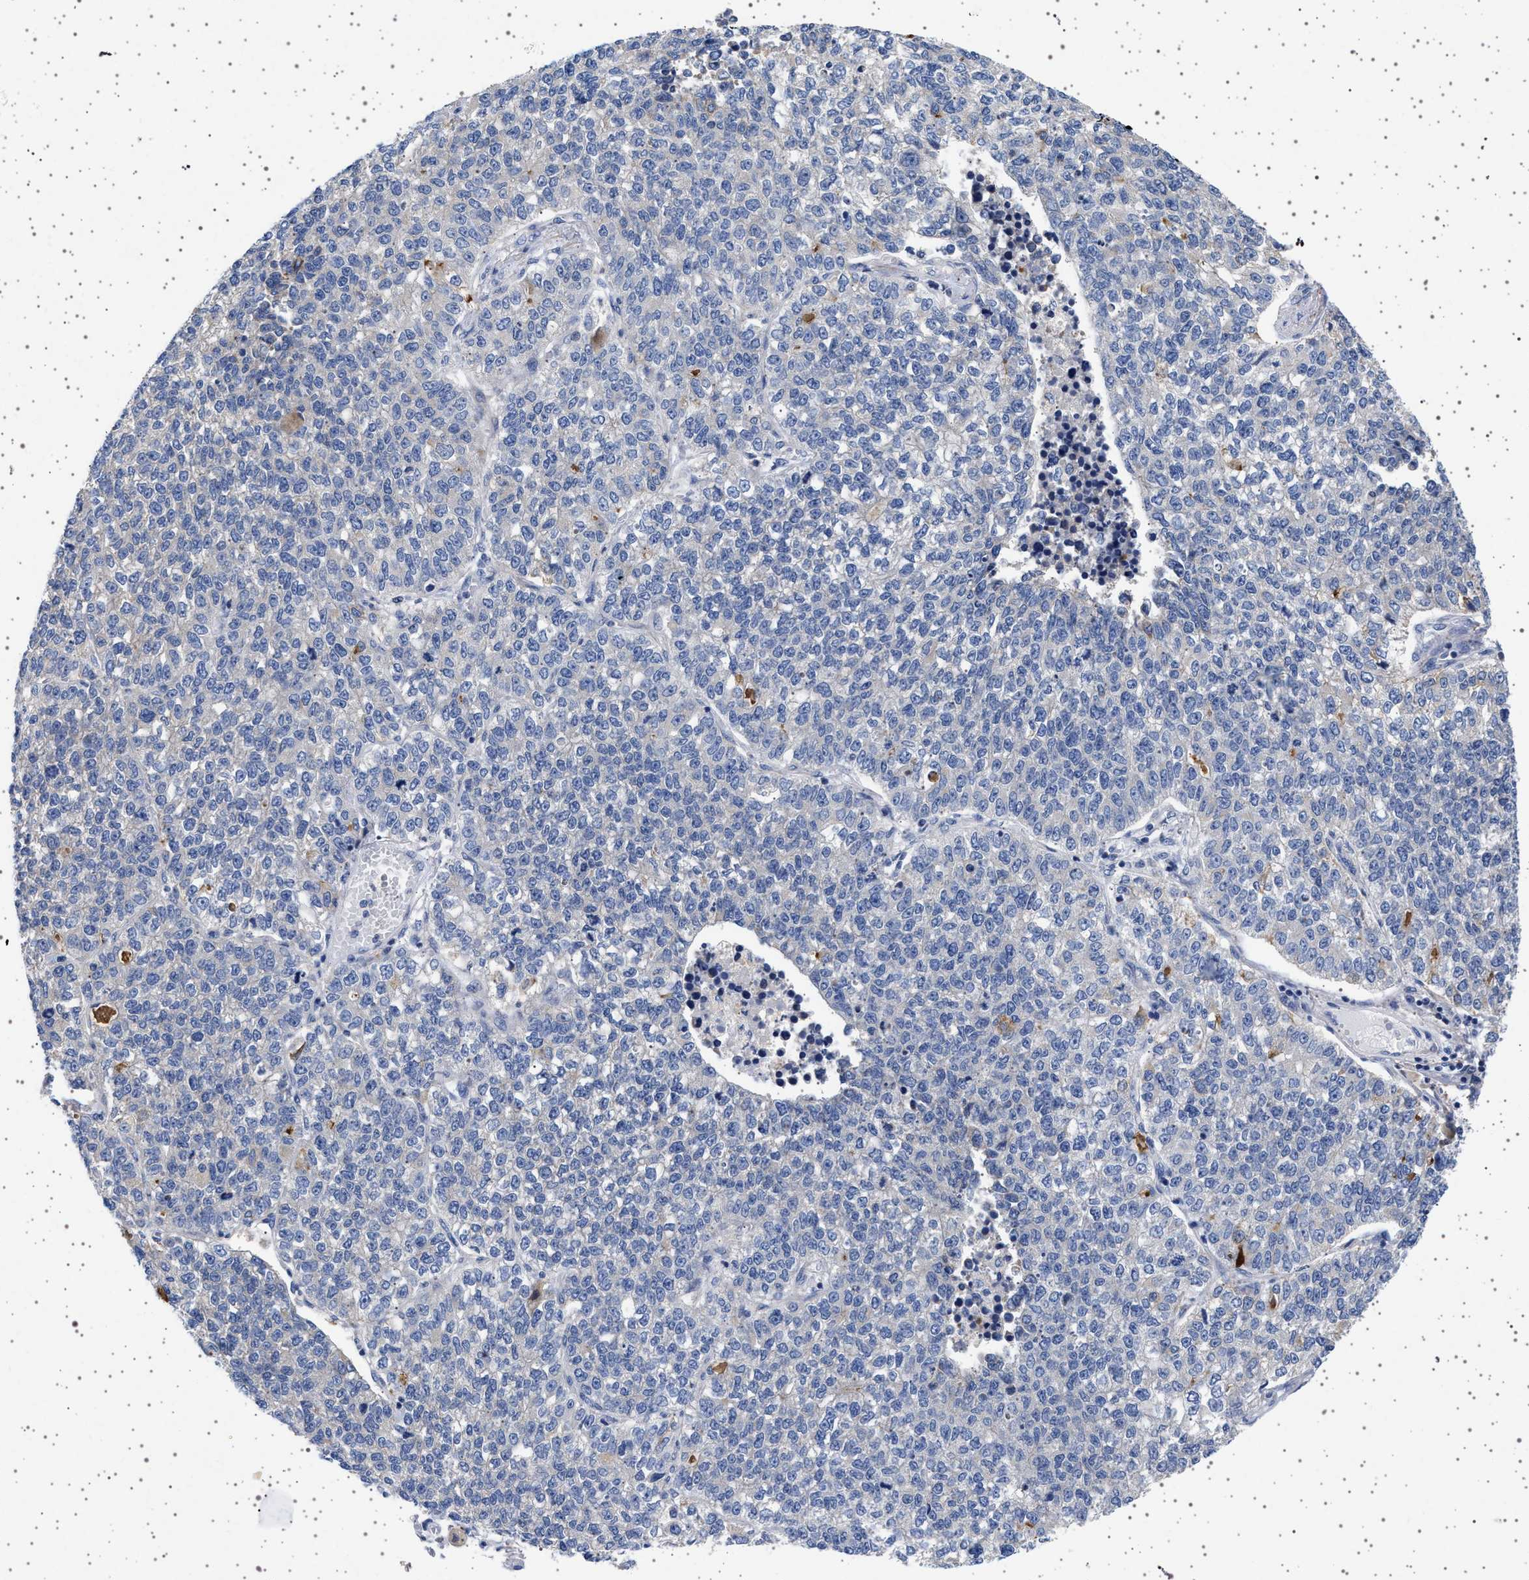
{"staining": {"intensity": "moderate", "quantity": "<25%", "location": "cytoplasmic/membranous"}, "tissue": "lung cancer", "cell_type": "Tumor cells", "image_type": "cancer", "snomed": [{"axis": "morphology", "description": "Adenocarcinoma, NOS"}, {"axis": "topography", "description": "Lung"}], "caption": "Tumor cells display low levels of moderate cytoplasmic/membranous positivity in about <25% of cells in human adenocarcinoma (lung).", "gene": "TRMT10B", "patient": {"sex": "male", "age": 49}}